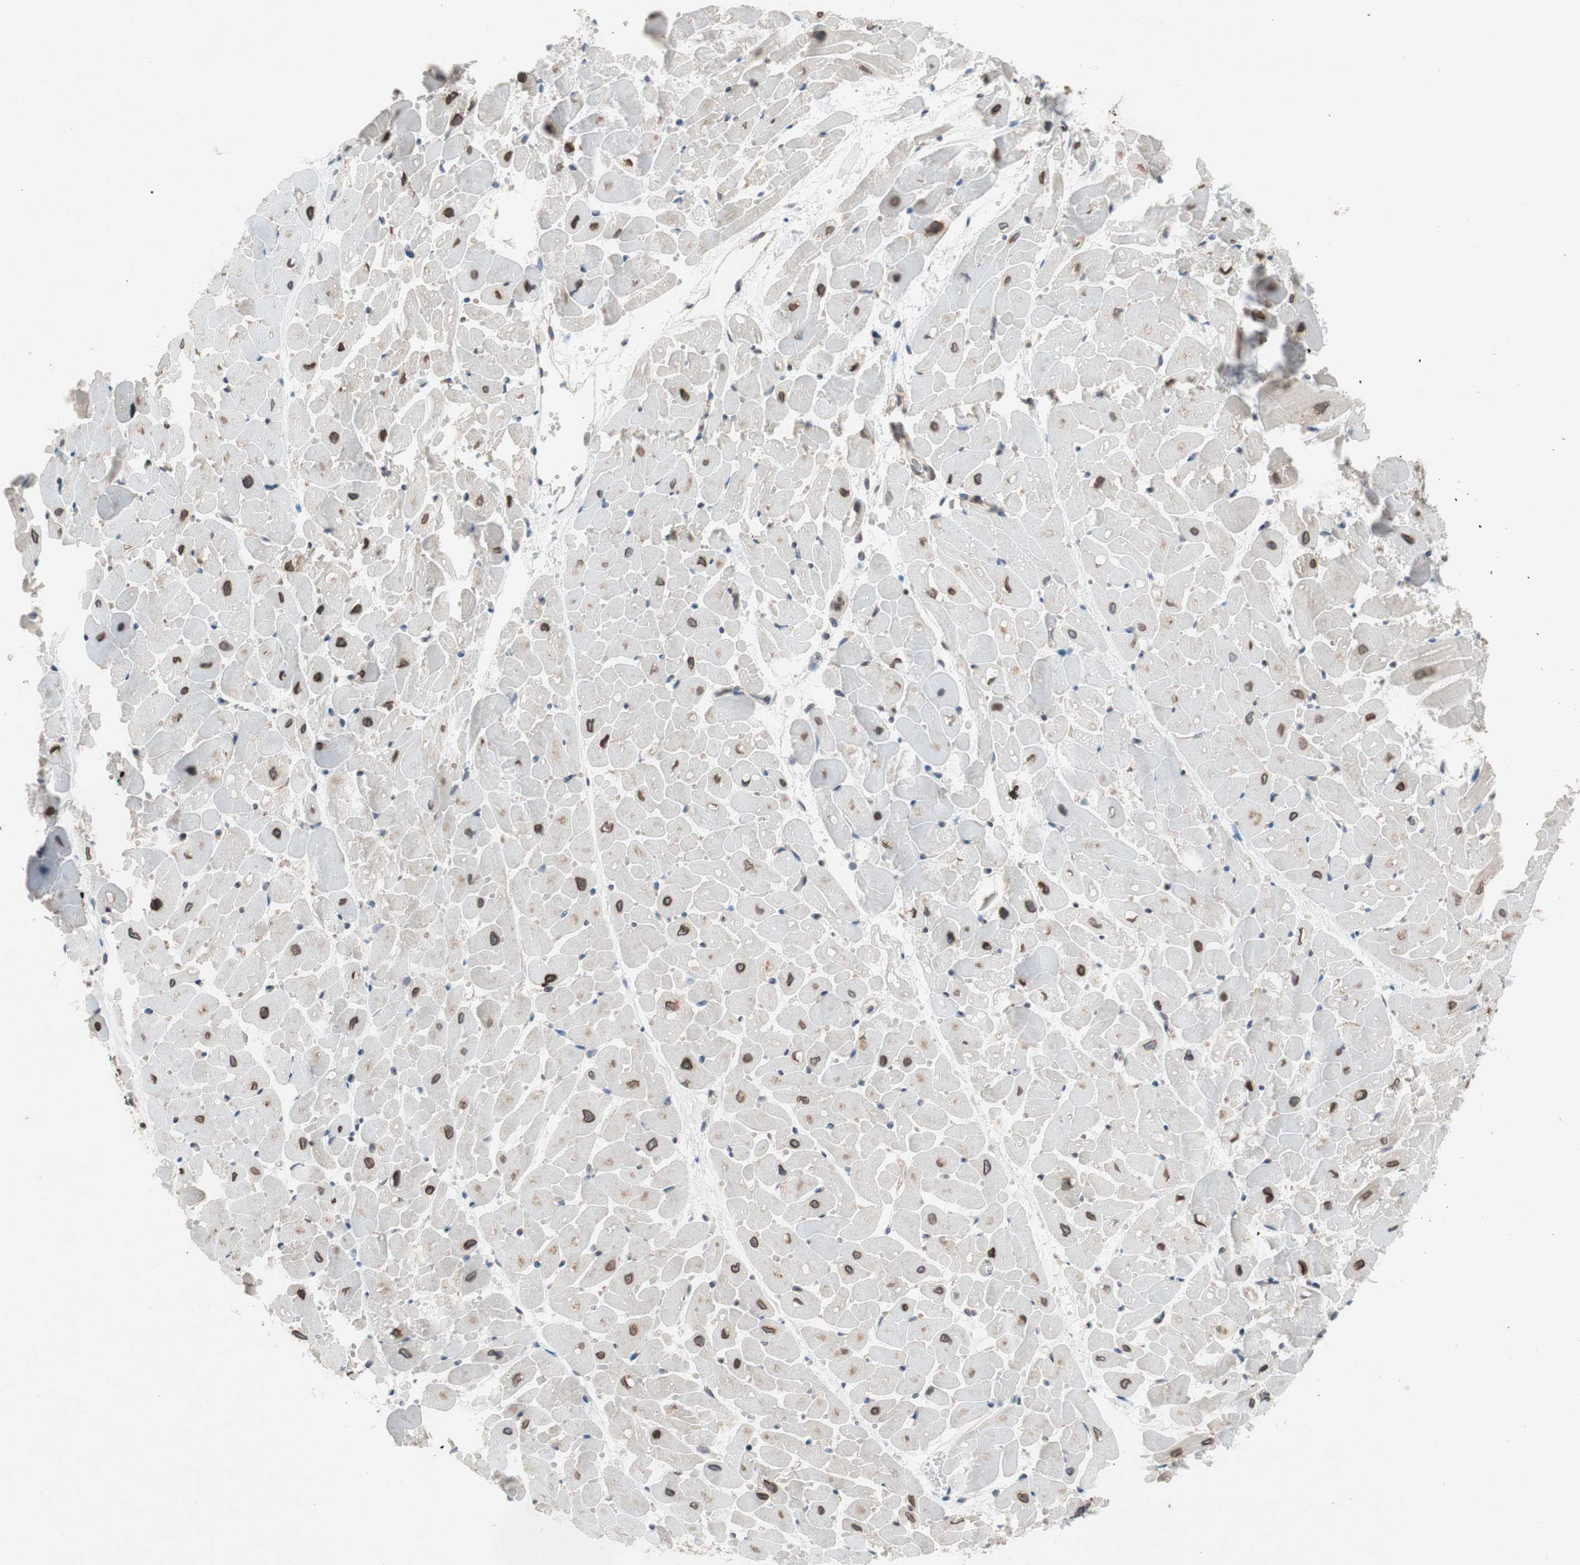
{"staining": {"intensity": "strong", "quantity": ">75%", "location": "cytoplasmic/membranous,nuclear"}, "tissue": "heart muscle", "cell_type": "Cardiomyocytes", "image_type": "normal", "snomed": [{"axis": "morphology", "description": "Normal tissue, NOS"}, {"axis": "topography", "description": "Heart"}], "caption": "Immunohistochemistry of benign human heart muscle shows high levels of strong cytoplasmic/membranous,nuclear staining in about >75% of cardiomyocytes. (DAB (3,3'-diaminobenzidine) = brown stain, brightfield microscopy at high magnification).", "gene": "ARNT2", "patient": {"sex": "female", "age": 19}}